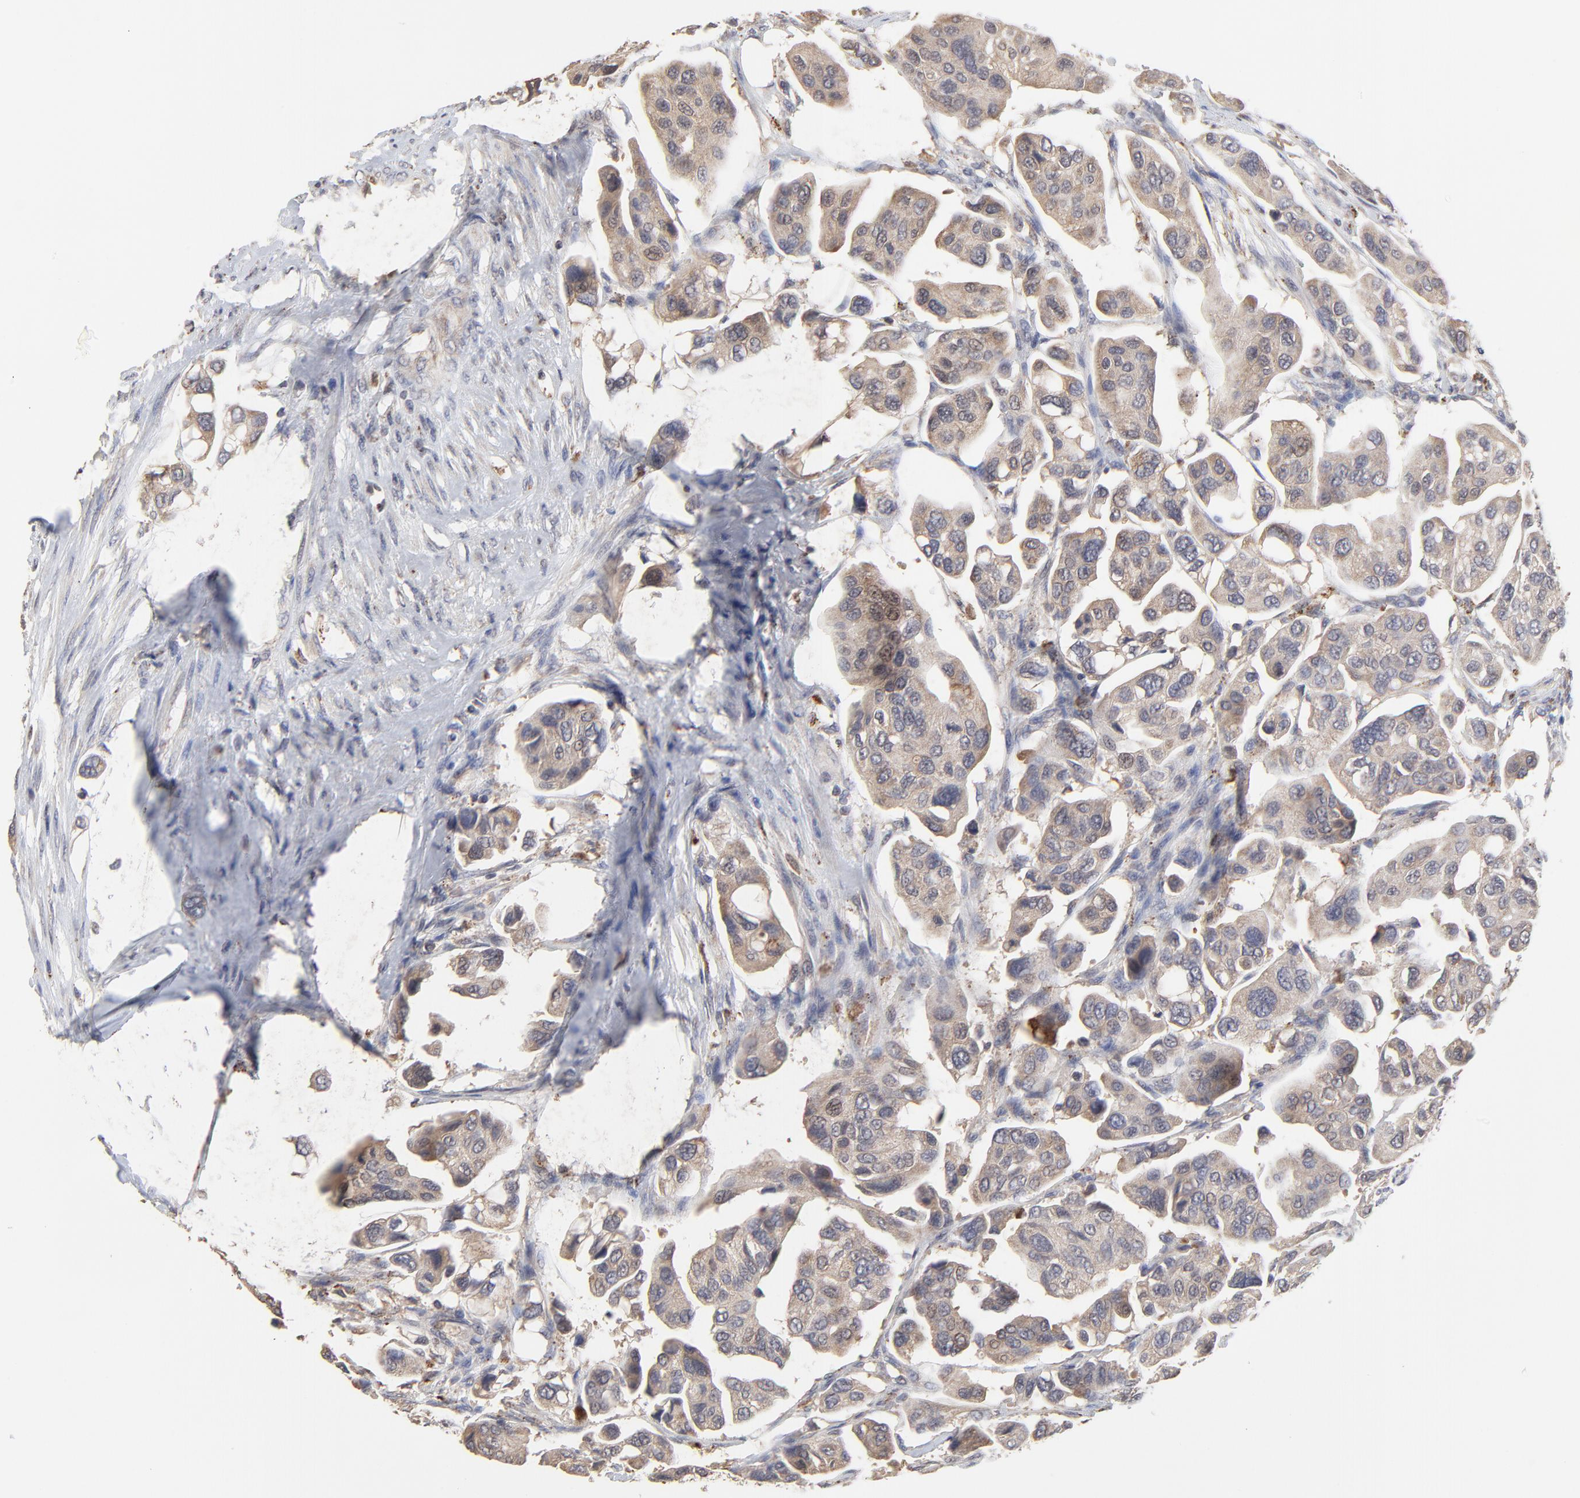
{"staining": {"intensity": "weak", "quantity": ">75%", "location": "cytoplasmic/membranous"}, "tissue": "urothelial cancer", "cell_type": "Tumor cells", "image_type": "cancer", "snomed": [{"axis": "morphology", "description": "Adenocarcinoma, NOS"}, {"axis": "topography", "description": "Urinary bladder"}], "caption": "An immunohistochemistry histopathology image of tumor tissue is shown. Protein staining in brown highlights weak cytoplasmic/membranous positivity in adenocarcinoma within tumor cells. The staining was performed using DAB (3,3'-diaminobenzidine) to visualize the protein expression in brown, while the nuclei were stained in blue with hematoxylin (Magnification: 20x).", "gene": "LGALS3", "patient": {"sex": "male", "age": 61}}